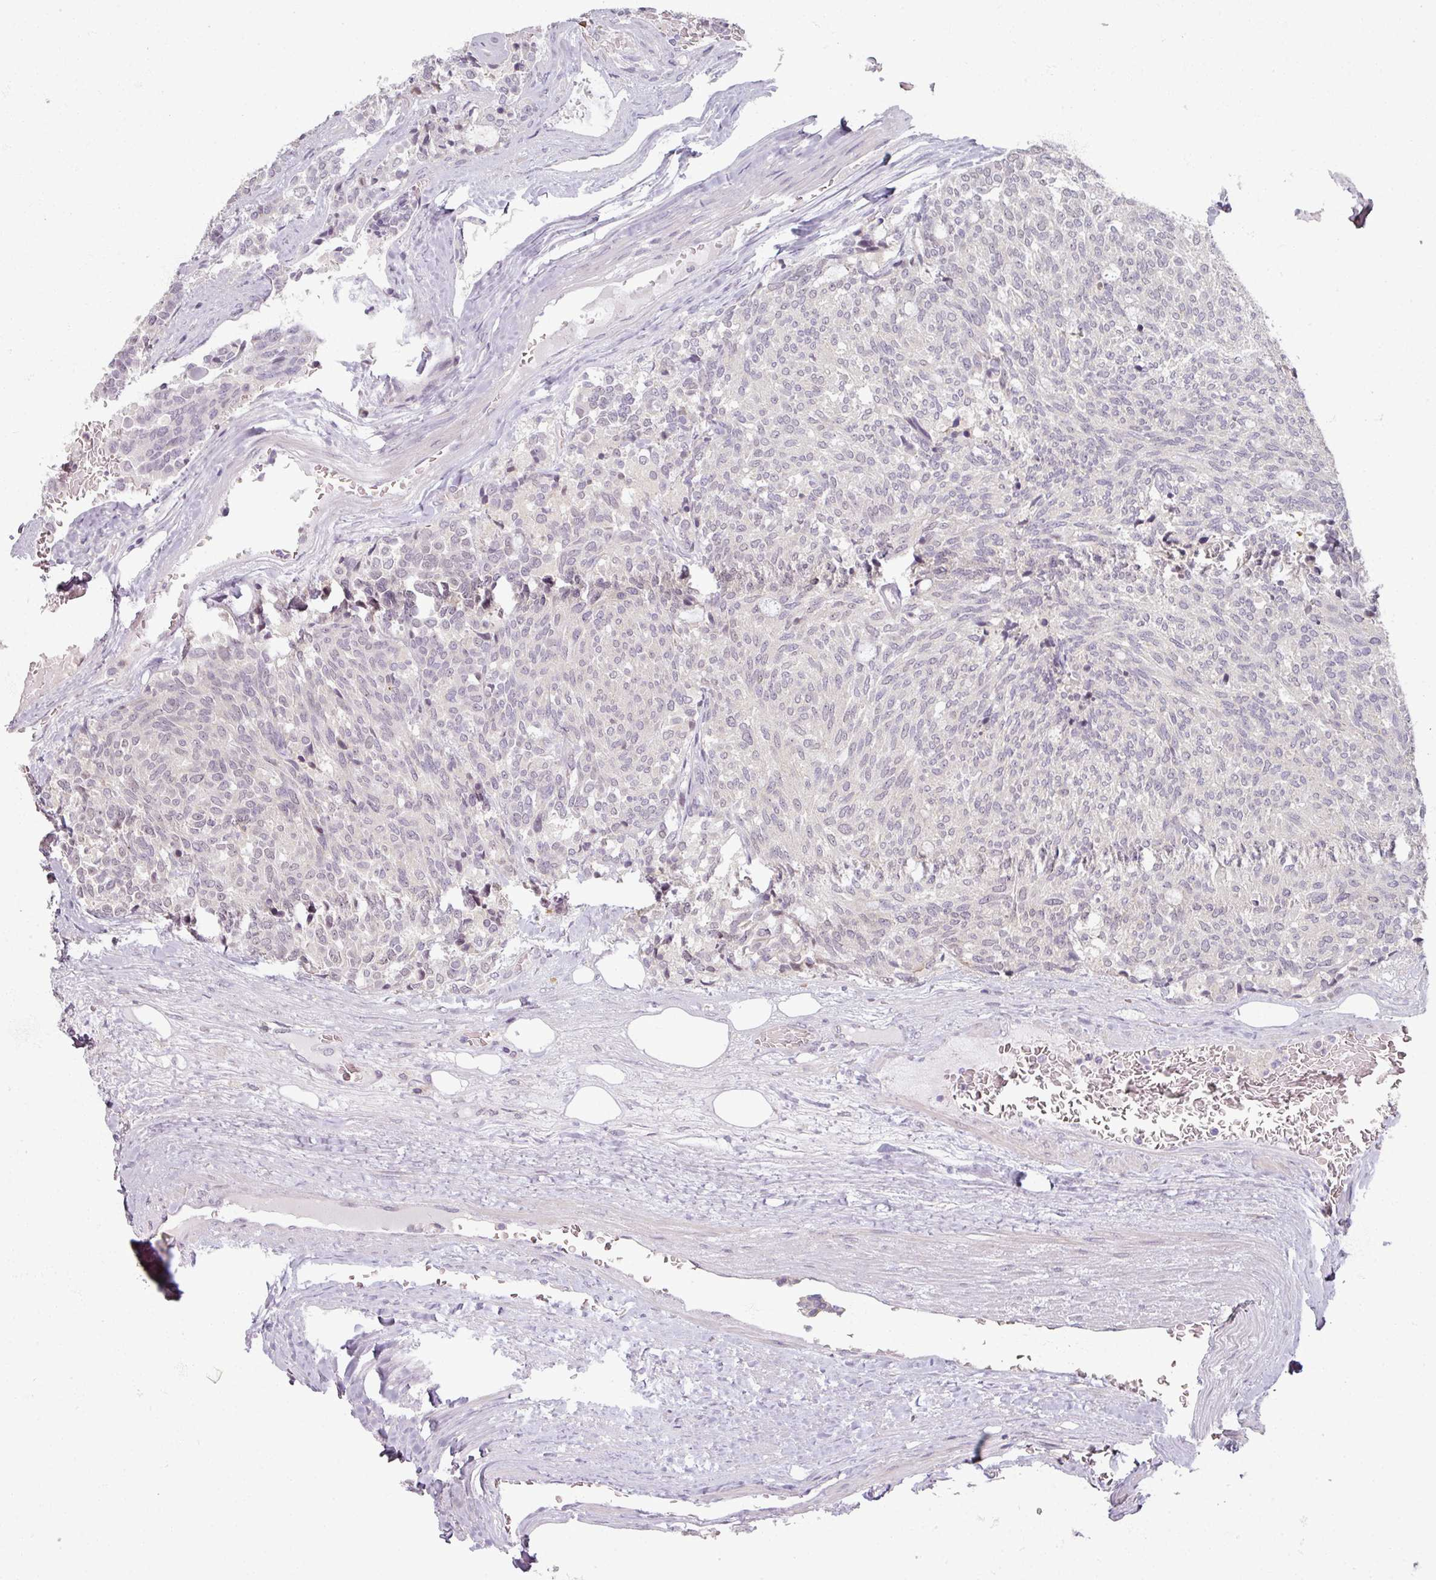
{"staining": {"intensity": "negative", "quantity": "none", "location": "none"}, "tissue": "carcinoid", "cell_type": "Tumor cells", "image_type": "cancer", "snomed": [{"axis": "morphology", "description": "Carcinoid, malignant, NOS"}, {"axis": "topography", "description": "Pancreas"}], "caption": "This is a photomicrograph of immunohistochemistry staining of malignant carcinoid, which shows no expression in tumor cells.", "gene": "MYMK", "patient": {"sex": "female", "age": 54}}